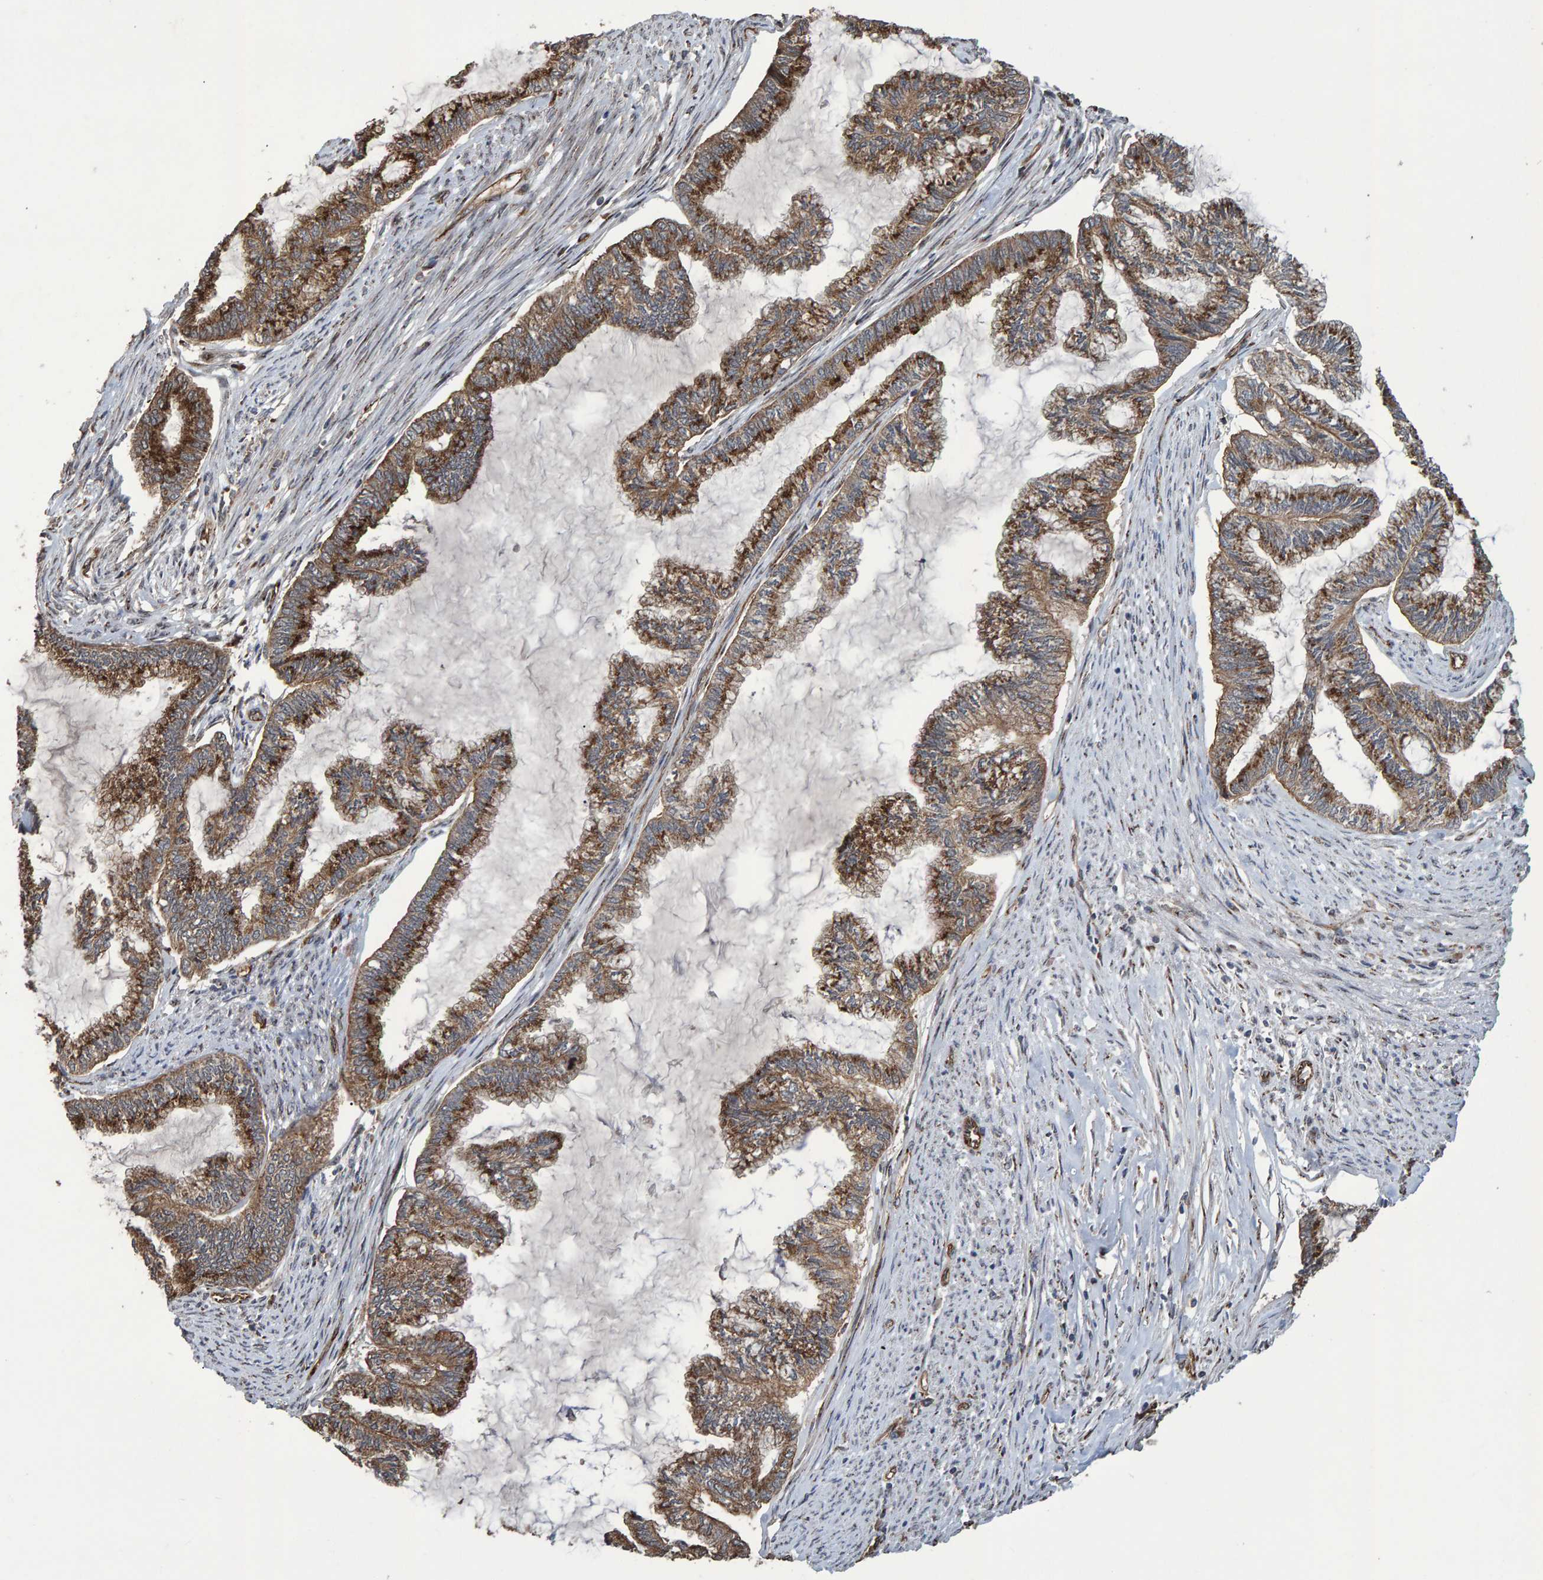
{"staining": {"intensity": "strong", "quantity": ">75%", "location": "cytoplasmic/membranous"}, "tissue": "endometrial cancer", "cell_type": "Tumor cells", "image_type": "cancer", "snomed": [{"axis": "morphology", "description": "Adenocarcinoma, NOS"}, {"axis": "topography", "description": "Endometrium"}], "caption": "Immunohistochemical staining of adenocarcinoma (endometrial) displays strong cytoplasmic/membranous protein expression in about >75% of tumor cells.", "gene": "TRIM68", "patient": {"sex": "female", "age": 86}}